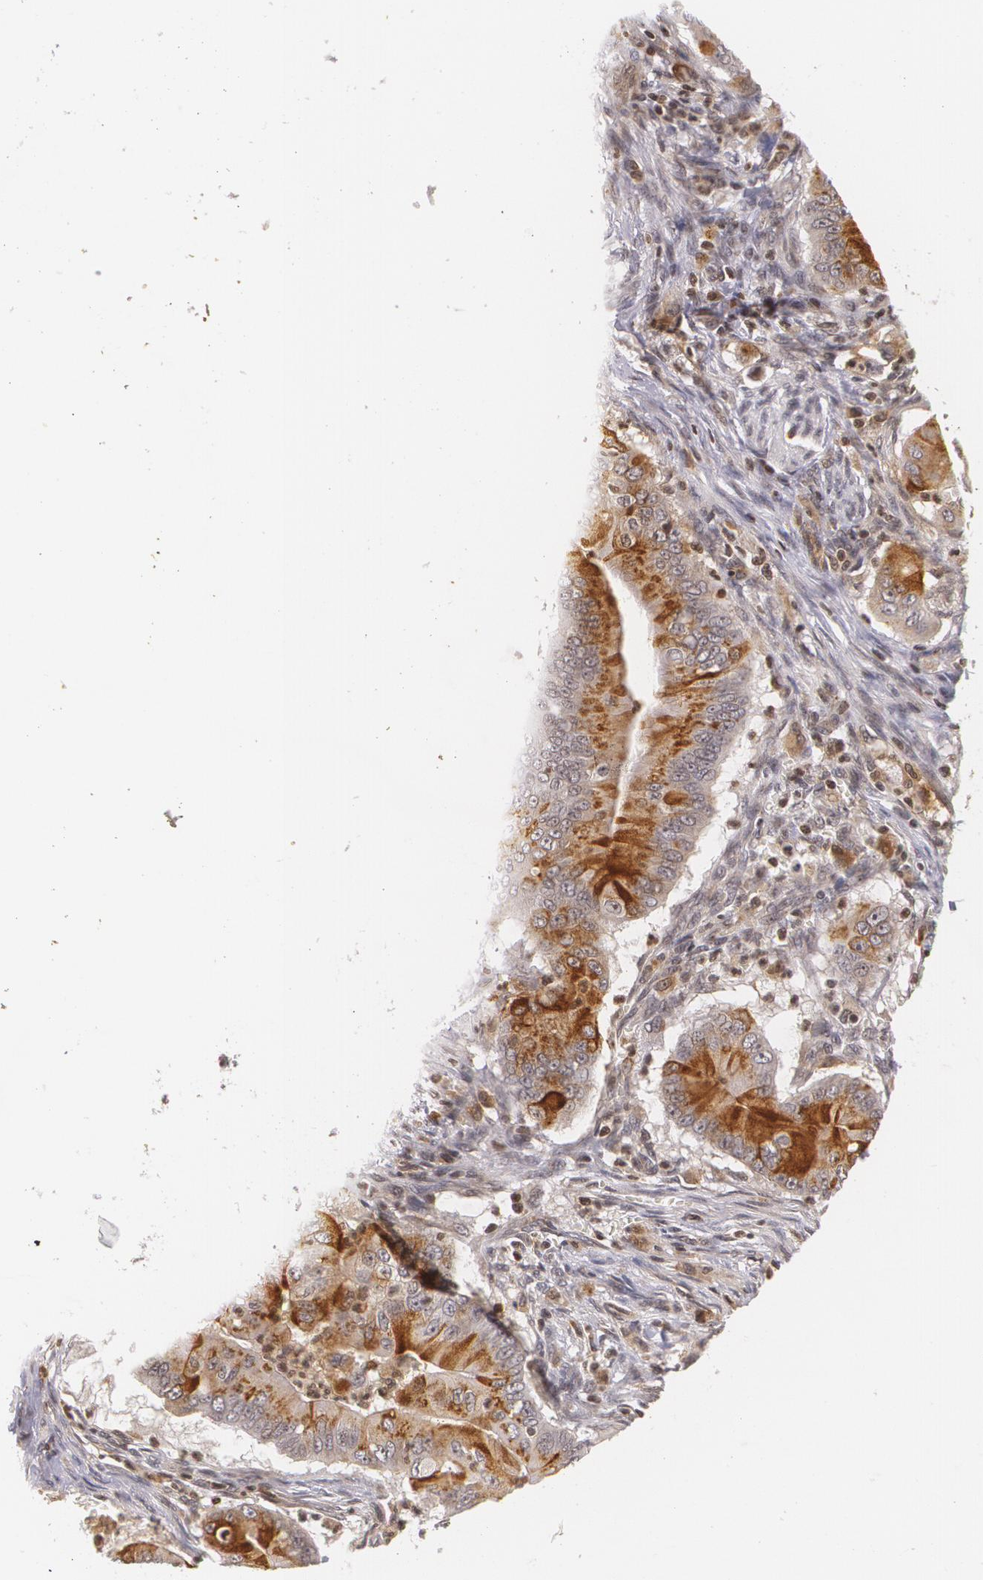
{"staining": {"intensity": "moderate", "quantity": ">75%", "location": "cytoplasmic/membranous"}, "tissue": "pancreatic cancer", "cell_type": "Tumor cells", "image_type": "cancer", "snomed": [{"axis": "morphology", "description": "Adenocarcinoma, NOS"}, {"axis": "topography", "description": "Pancreas"}], "caption": "A micrograph of human pancreatic adenocarcinoma stained for a protein exhibits moderate cytoplasmic/membranous brown staining in tumor cells.", "gene": "VAV3", "patient": {"sex": "male", "age": 62}}